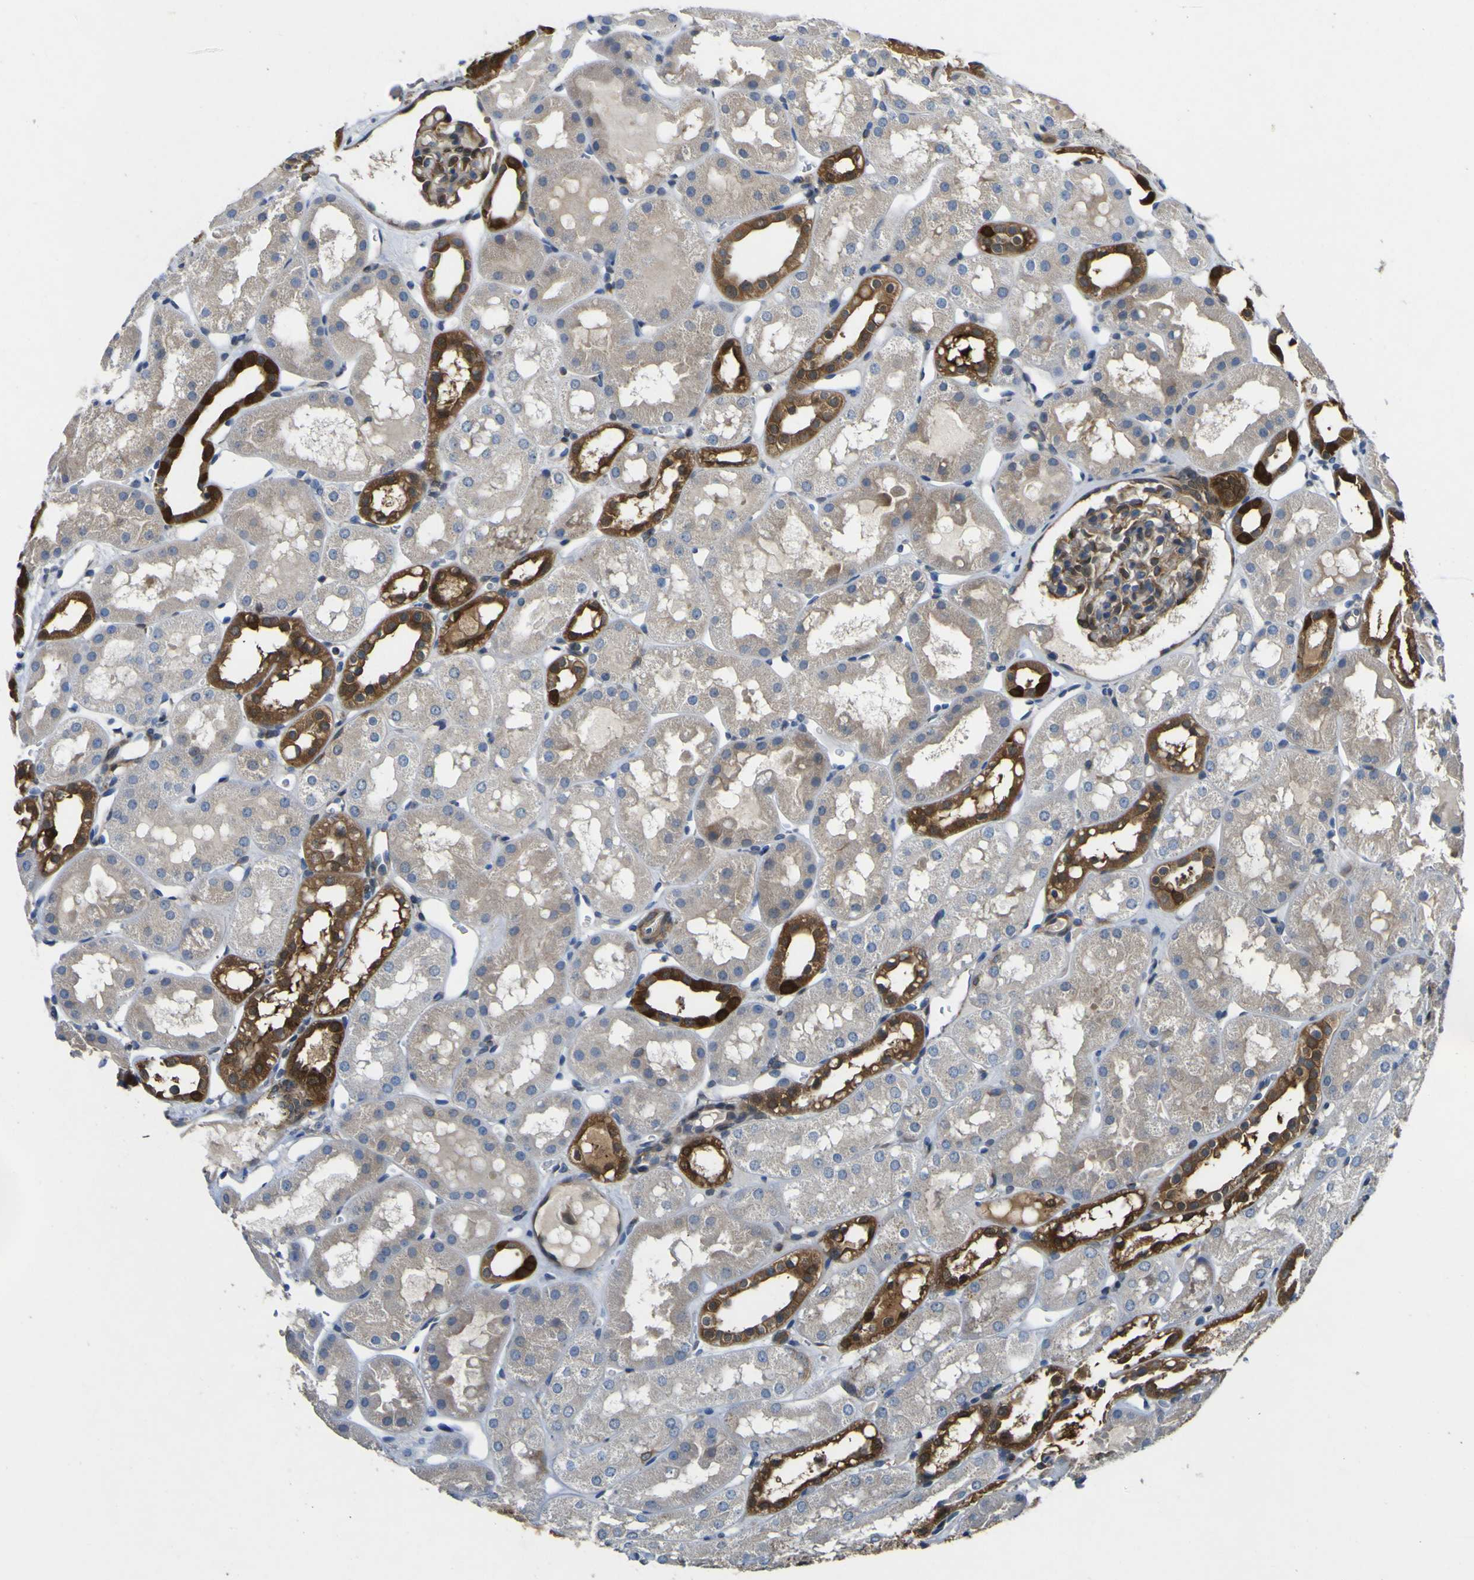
{"staining": {"intensity": "moderate", "quantity": "25%-75%", "location": "cytoplasmic/membranous"}, "tissue": "kidney", "cell_type": "Cells in glomeruli", "image_type": "normal", "snomed": [{"axis": "morphology", "description": "Normal tissue, NOS"}, {"axis": "topography", "description": "Kidney"}, {"axis": "topography", "description": "Urinary bladder"}], "caption": "This is a histology image of immunohistochemistry (IHC) staining of unremarkable kidney, which shows moderate staining in the cytoplasmic/membranous of cells in glomeruli.", "gene": "EML2", "patient": {"sex": "male", "age": 16}}